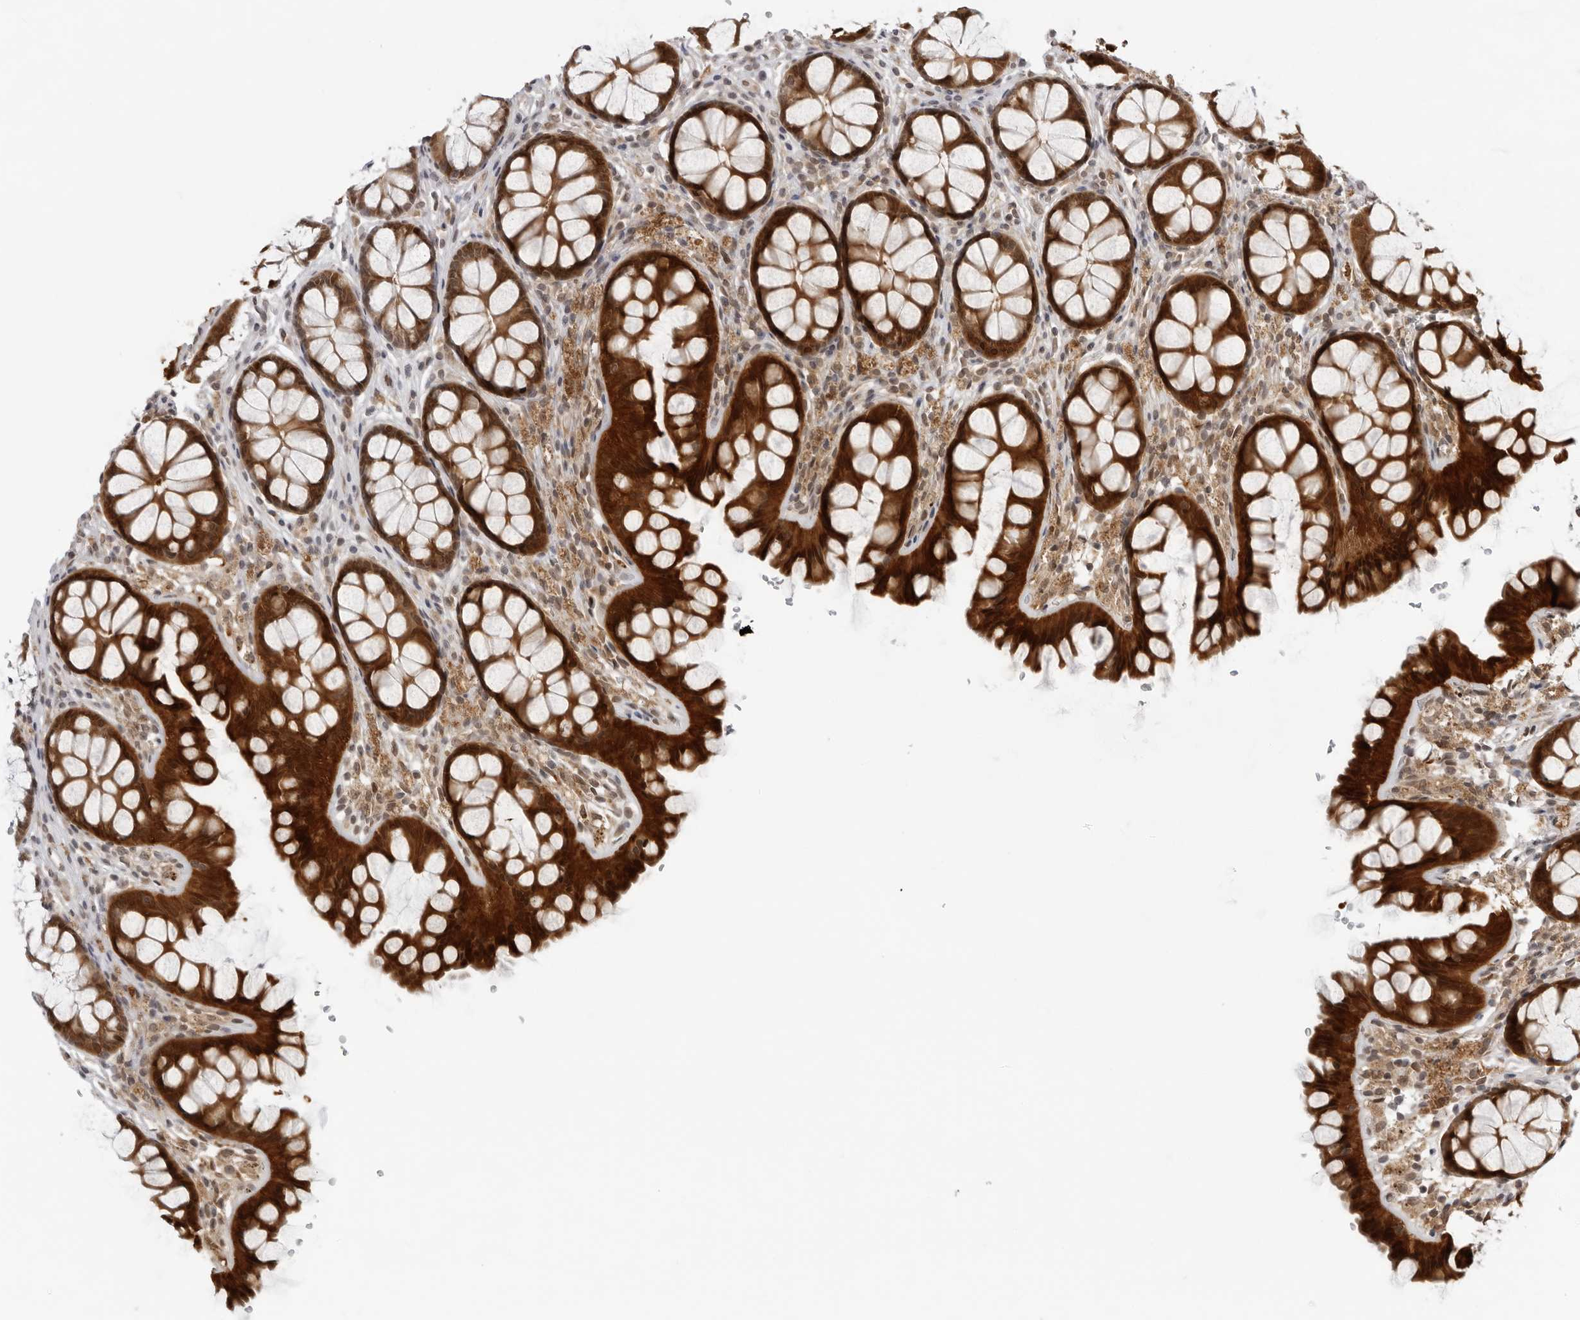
{"staining": {"intensity": "moderate", "quantity": ">75%", "location": "cytoplasmic/membranous"}, "tissue": "colon", "cell_type": "Endothelial cells", "image_type": "normal", "snomed": [{"axis": "morphology", "description": "Normal tissue, NOS"}, {"axis": "topography", "description": "Colon"}], "caption": "Immunohistochemical staining of normal colon reveals moderate cytoplasmic/membranous protein expression in about >75% of endothelial cells. The protein of interest is shown in brown color, while the nuclei are stained blue.", "gene": "CASP7", "patient": {"sex": "female", "age": 55}}